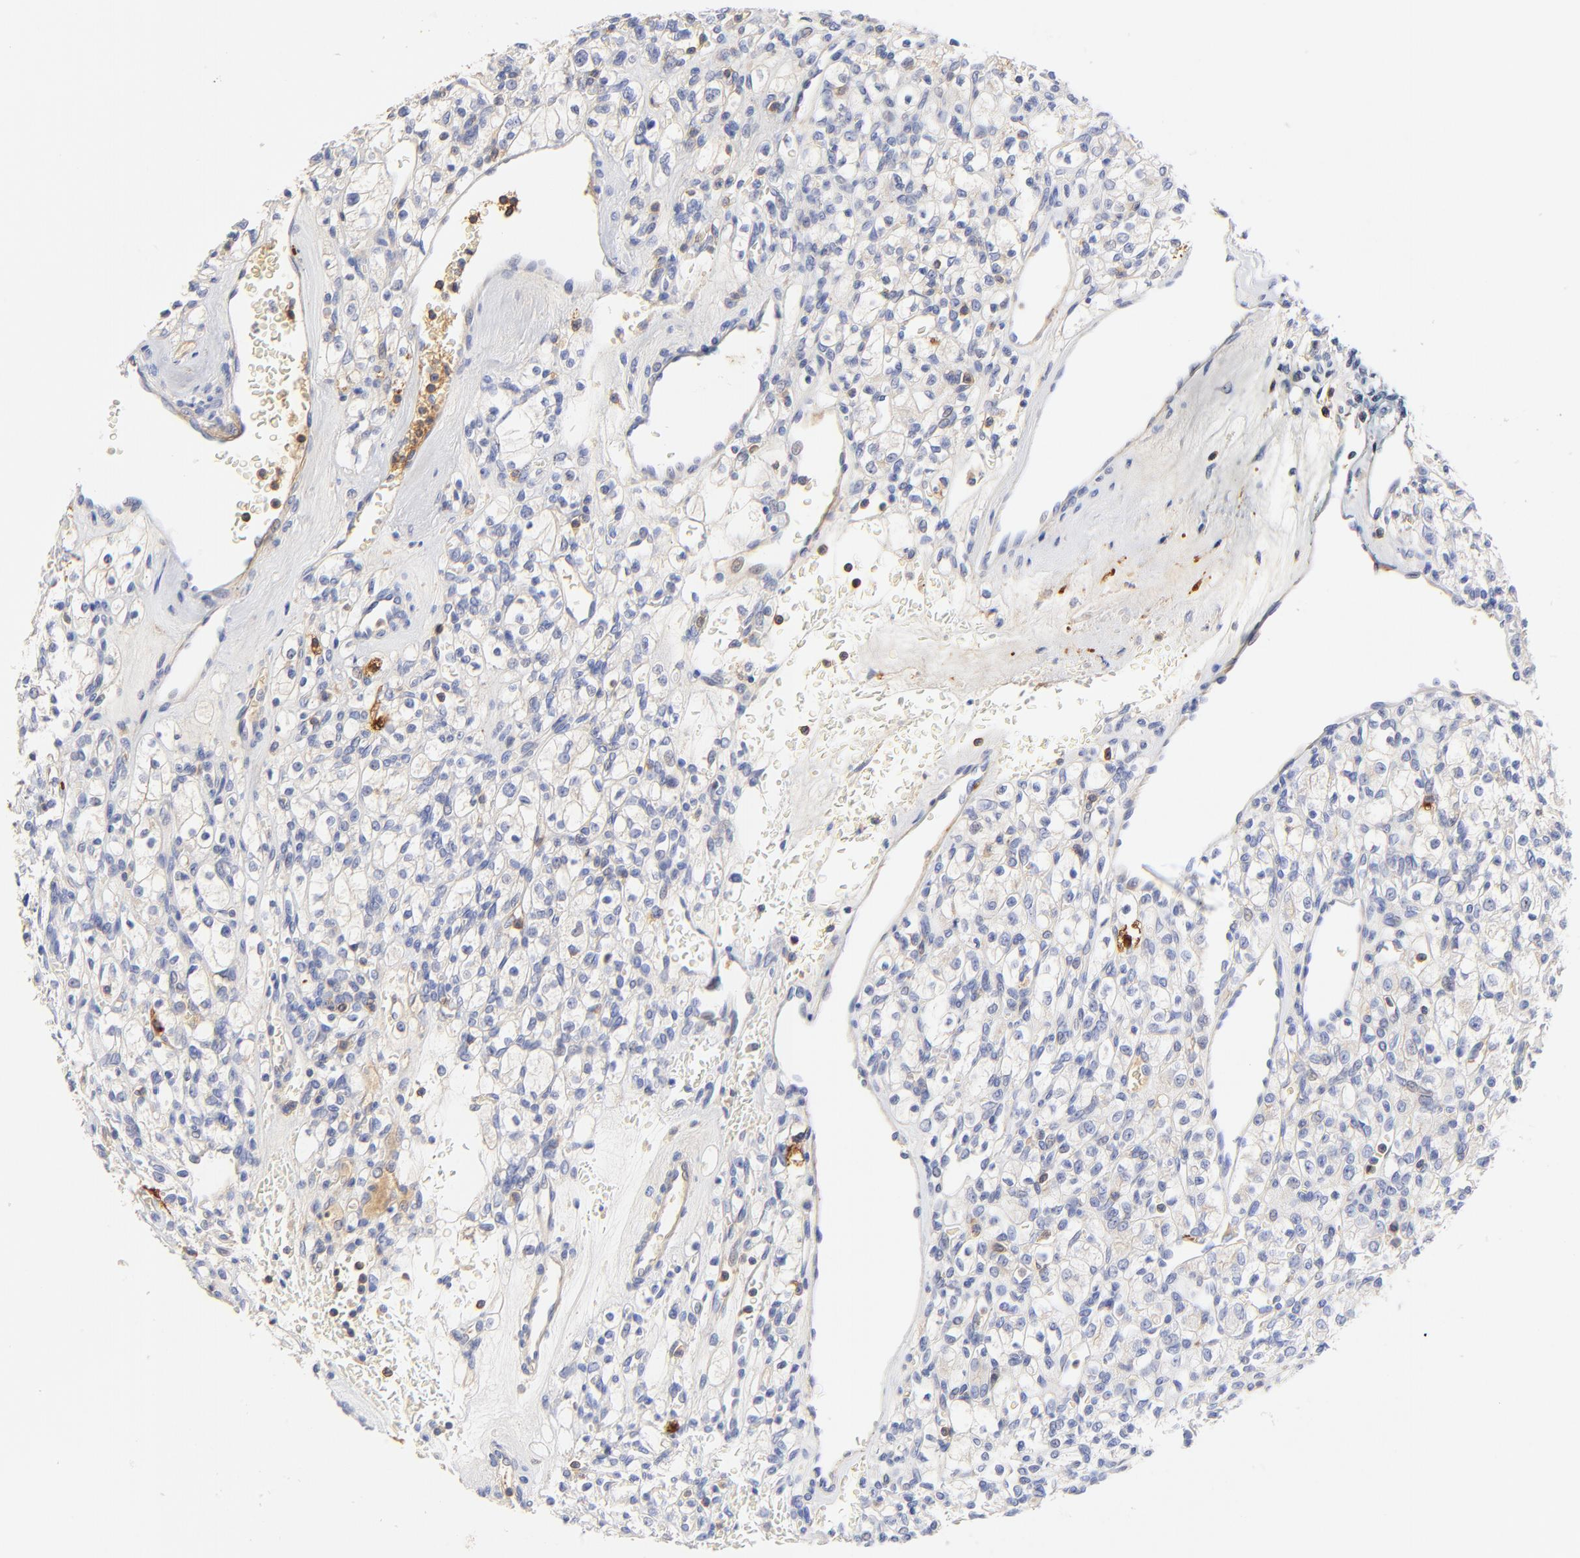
{"staining": {"intensity": "negative", "quantity": "none", "location": "none"}, "tissue": "renal cancer", "cell_type": "Tumor cells", "image_type": "cancer", "snomed": [{"axis": "morphology", "description": "Adenocarcinoma, NOS"}, {"axis": "topography", "description": "Kidney"}], "caption": "Tumor cells show no significant protein expression in renal adenocarcinoma.", "gene": "MDGA2", "patient": {"sex": "female", "age": 62}}